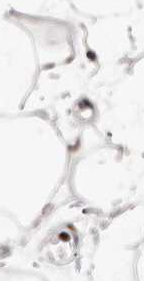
{"staining": {"intensity": "moderate", "quantity": ">75%", "location": "nuclear"}, "tissue": "adipose tissue", "cell_type": "Adipocytes", "image_type": "normal", "snomed": [{"axis": "morphology", "description": "Normal tissue, NOS"}, {"axis": "topography", "description": "Soft tissue"}], "caption": "Immunohistochemistry (IHC) (DAB) staining of unremarkable human adipose tissue reveals moderate nuclear protein staining in about >75% of adipocytes. Immunohistochemistry stains the protein in brown and the nuclei are stained blue.", "gene": "IQGAP3", "patient": {"sex": "male", "age": 72}}